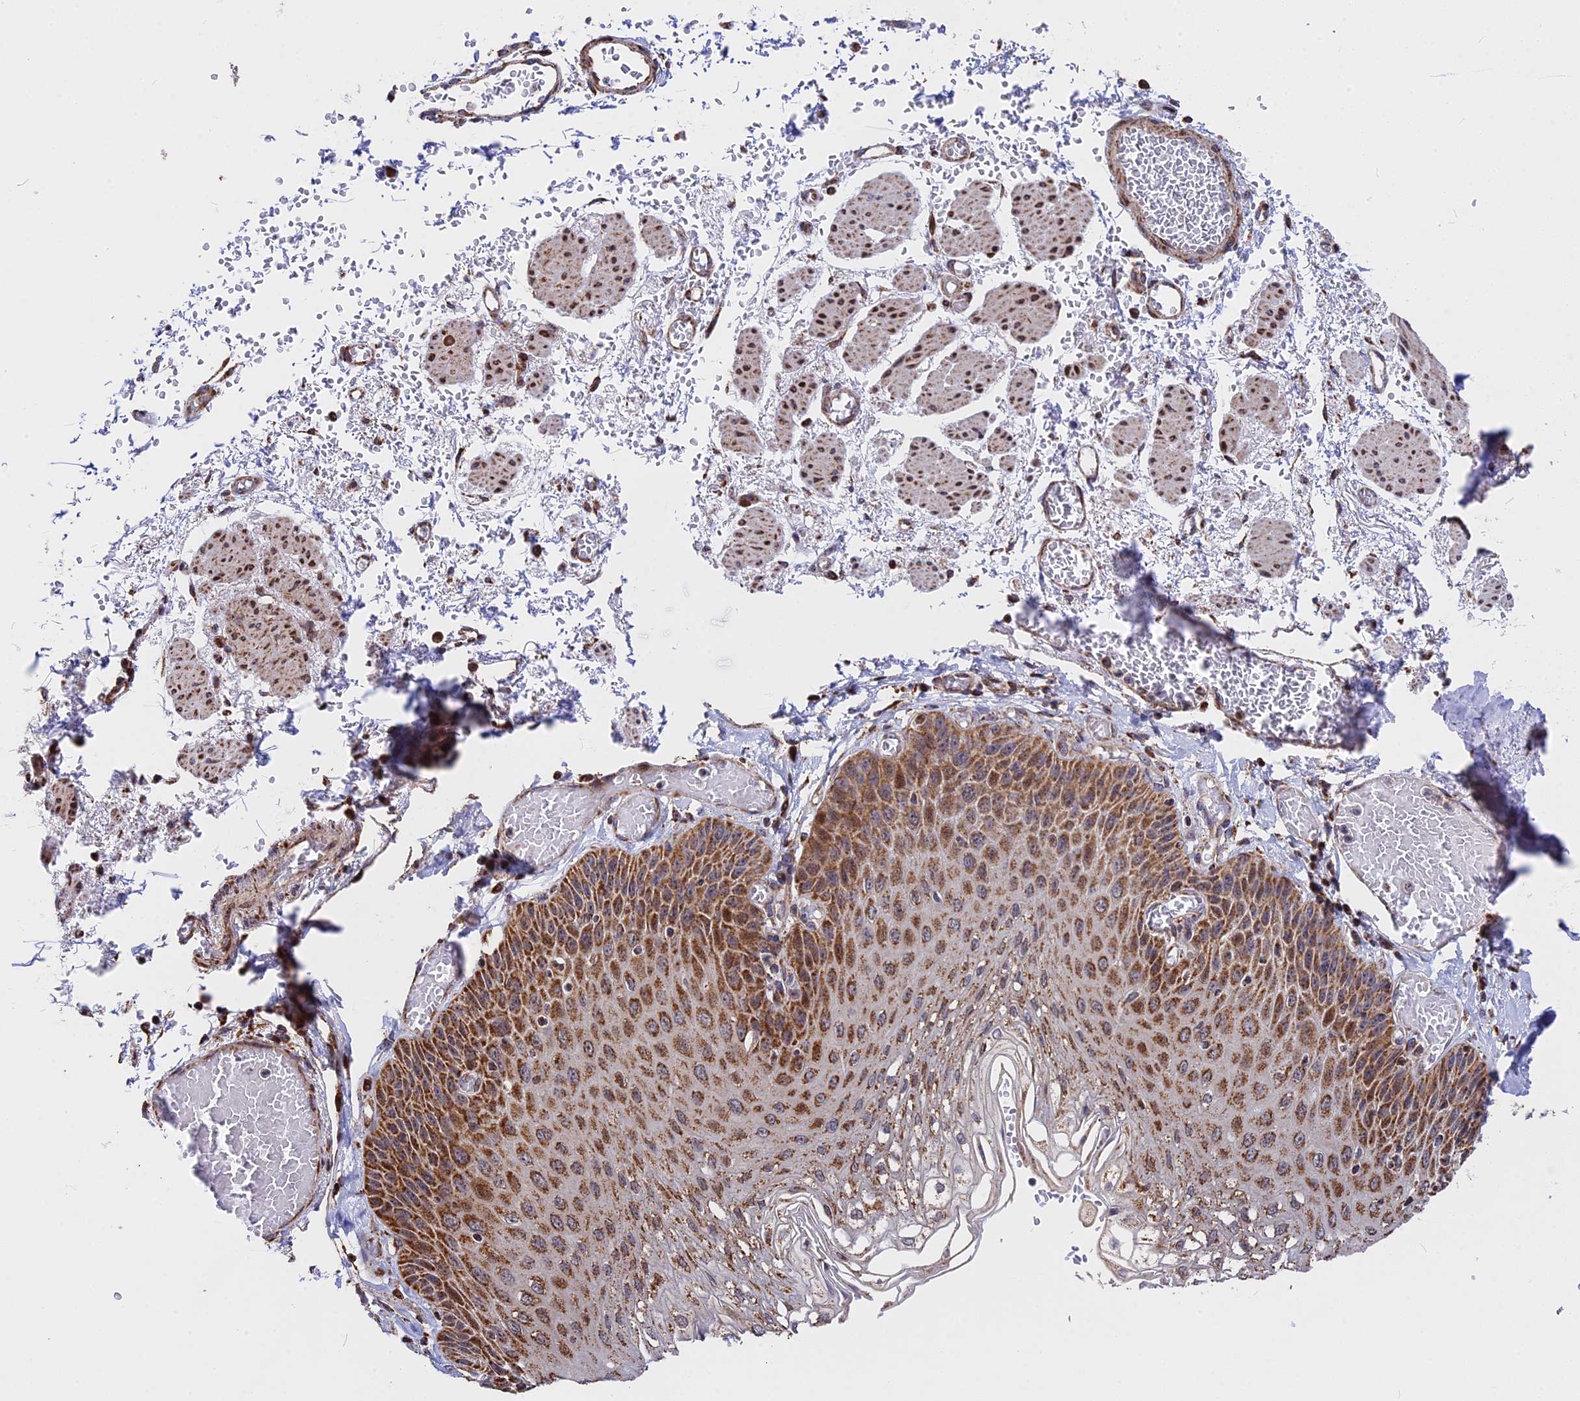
{"staining": {"intensity": "strong", "quantity": ">75%", "location": "cytoplasmic/membranous,nuclear"}, "tissue": "esophagus", "cell_type": "Squamous epithelial cells", "image_type": "normal", "snomed": [{"axis": "morphology", "description": "Normal tissue, NOS"}, {"axis": "topography", "description": "Esophagus"}], "caption": "Esophagus stained with IHC displays strong cytoplasmic/membranous,nuclear positivity in about >75% of squamous epithelial cells.", "gene": "FAM174C", "patient": {"sex": "male", "age": 81}}